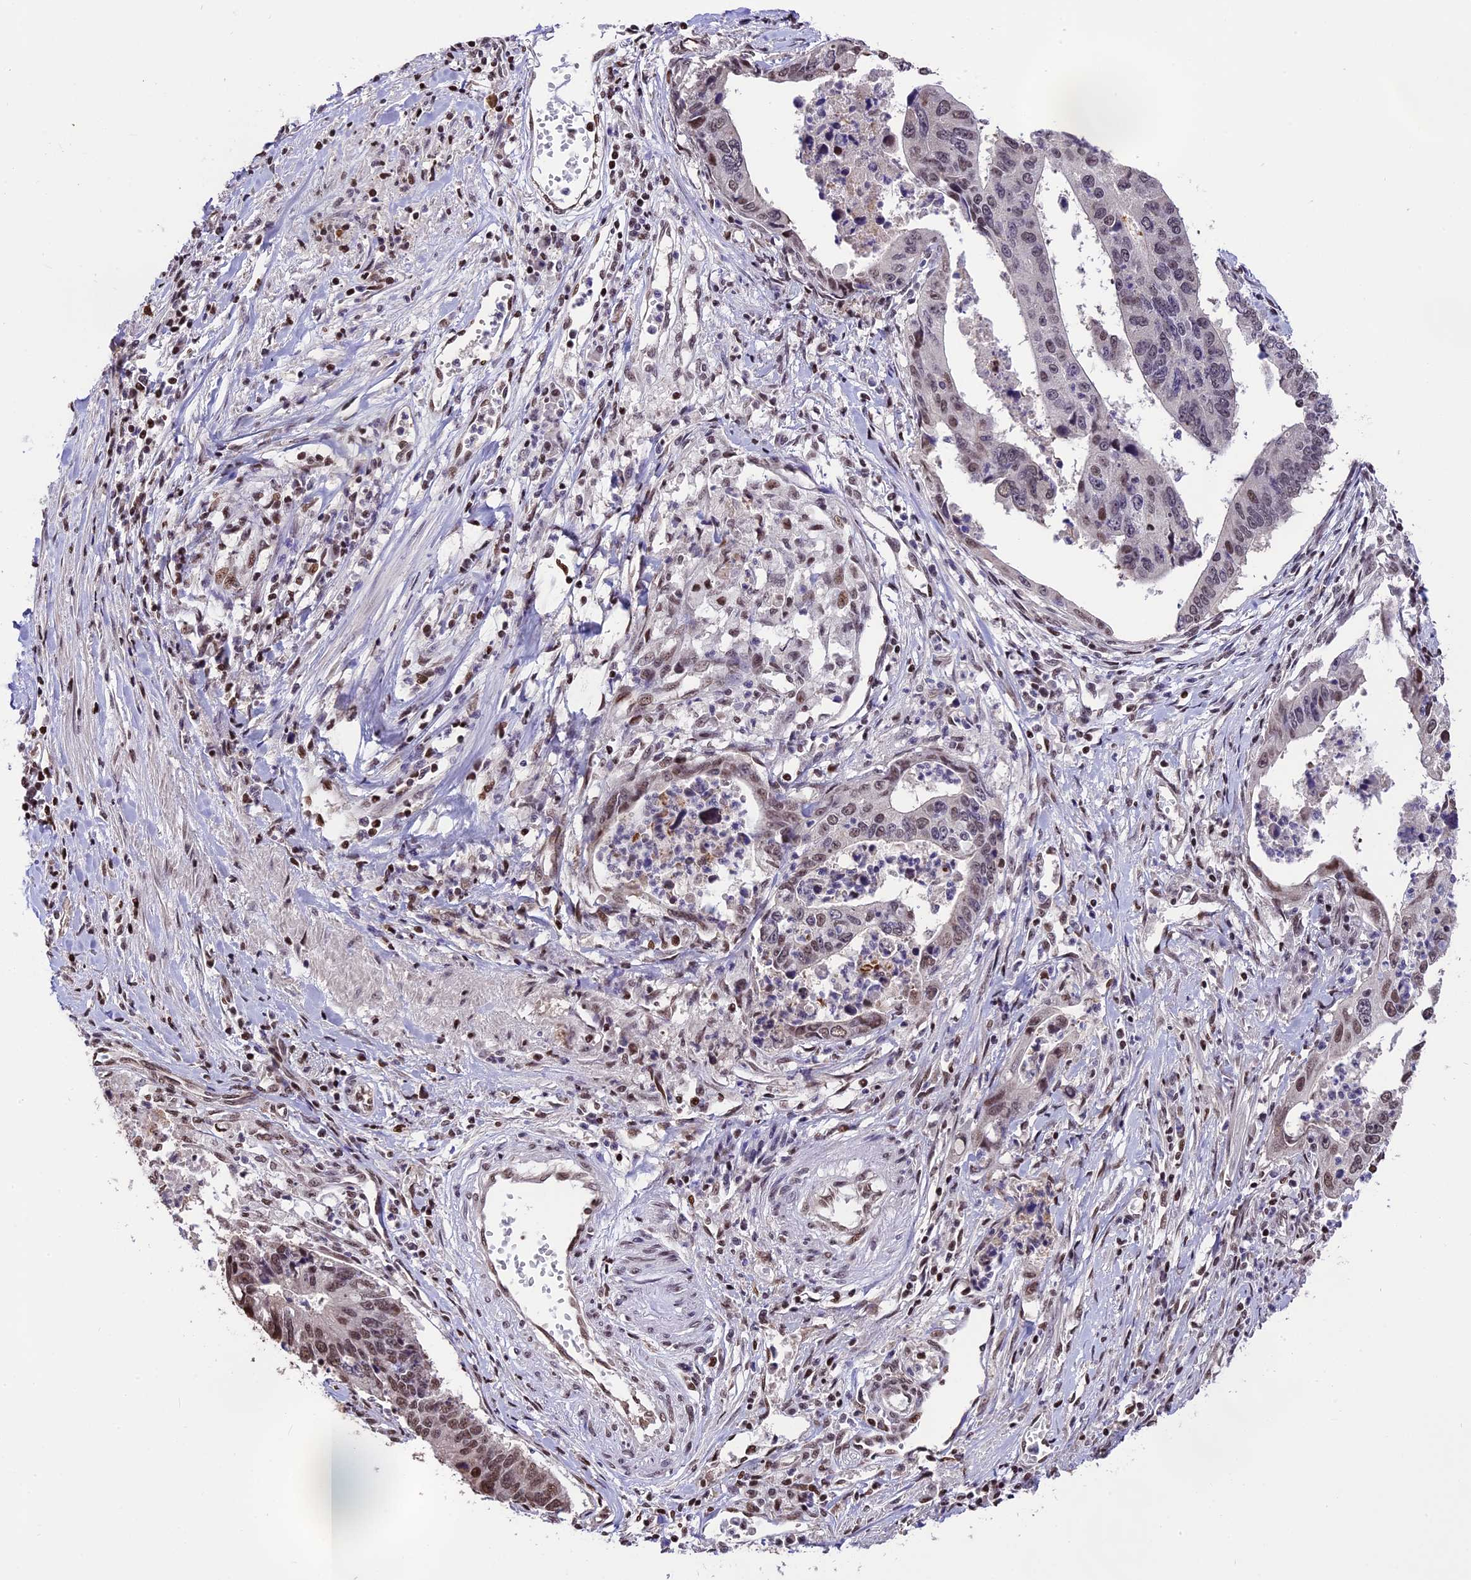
{"staining": {"intensity": "moderate", "quantity": "25%-75%", "location": "nuclear"}, "tissue": "stomach cancer", "cell_type": "Tumor cells", "image_type": "cancer", "snomed": [{"axis": "morphology", "description": "Adenocarcinoma, NOS"}, {"axis": "topography", "description": "Stomach"}], "caption": "Immunohistochemistry of adenocarcinoma (stomach) demonstrates medium levels of moderate nuclear expression in about 25%-75% of tumor cells. Nuclei are stained in blue.", "gene": "POLR3E", "patient": {"sex": "male", "age": 59}}